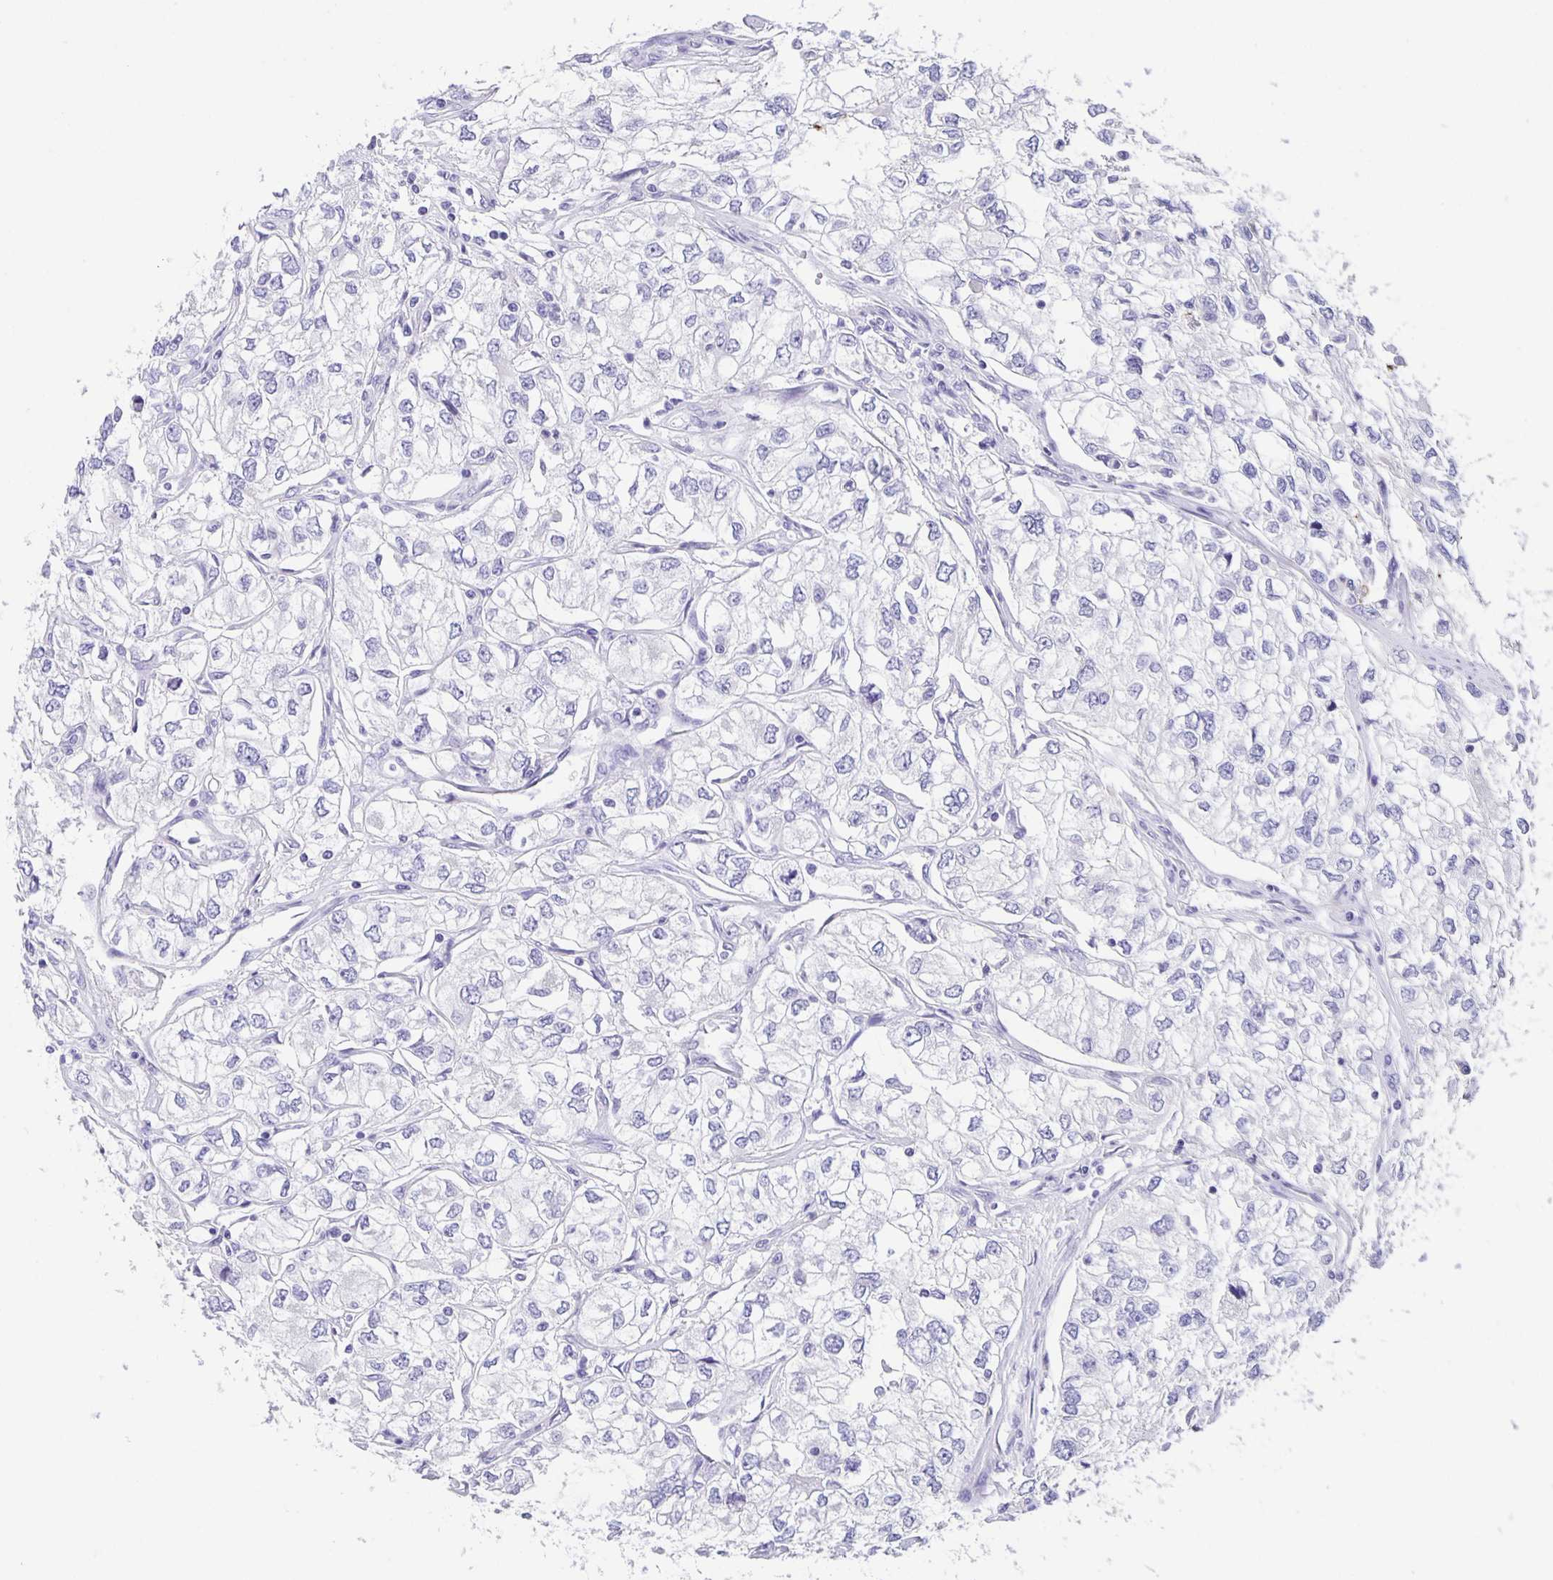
{"staining": {"intensity": "negative", "quantity": "none", "location": "none"}, "tissue": "renal cancer", "cell_type": "Tumor cells", "image_type": "cancer", "snomed": [{"axis": "morphology", "description": "Adenocarcinoma, NOS"}, {"axis": "topography", "description": "Kidney"}], "caption": "There is no significant staining in tumor cells of renal cancer. Brightfield microscopy of immunohistochemistry stained with DAB (3,3'-diaminobenzidine) (brown) and hematoxylin (blue), captured at high magnification.", "gene": "UBQLN3", "patient": {"sex": "female", "age": 59}}